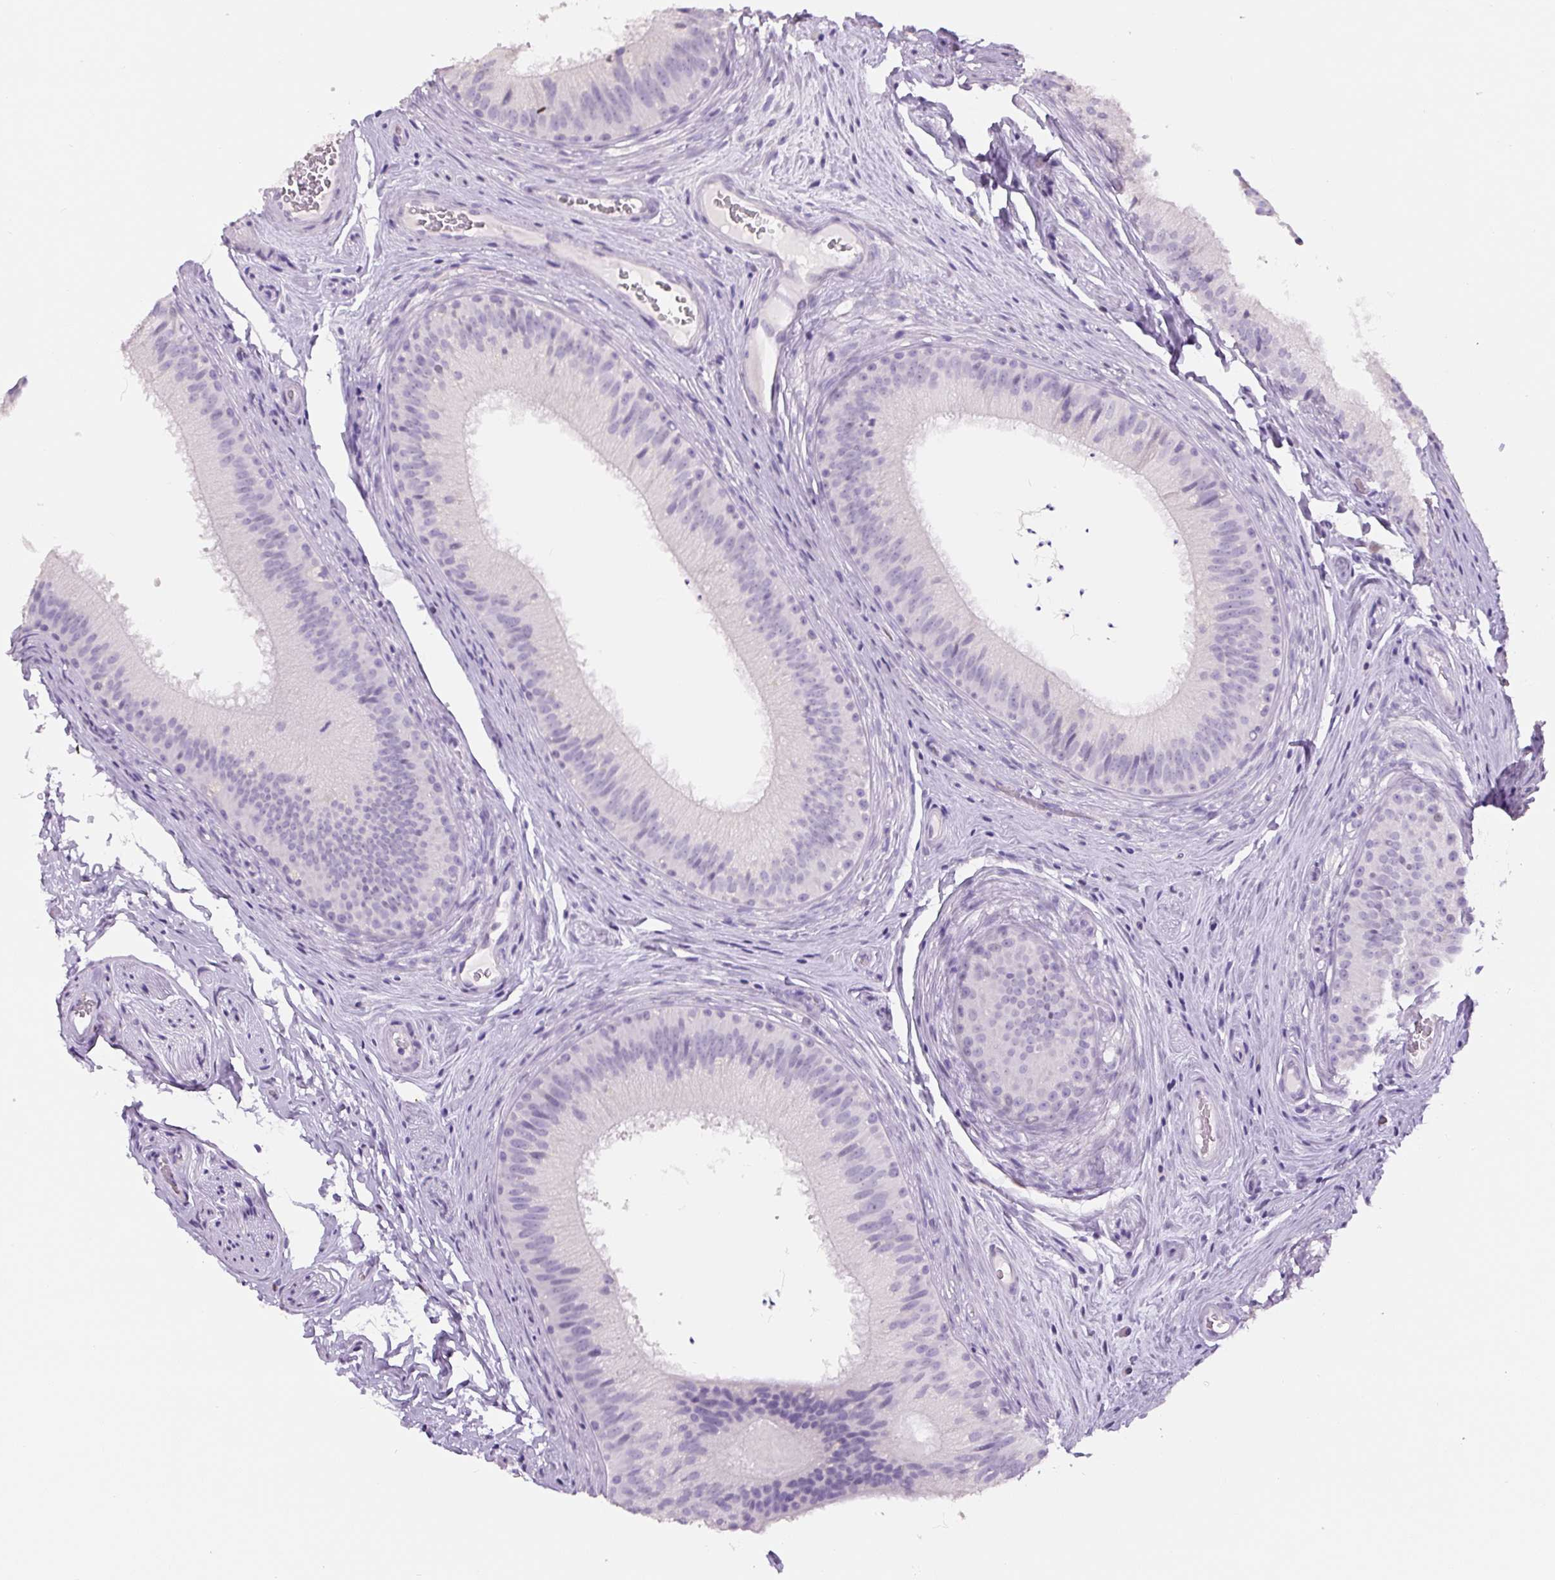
{"staining": {"intensity": "negative", "quantity": "none", "location": "none"}, "tissue": "epididymis", "cell_type": "Glandular cells", "image_type": "normal", "snomed": [{"axis": "morphology", "description": "Normal tissue, NOS"}, {"axis": "topography", "description": "Epididymis"}], "caption": "Histopathology image shows no protein expression in glandular cells of unremarkable epididymis.", "gene": "SIX1", "patient": {"sex": "male", "age": 24}}